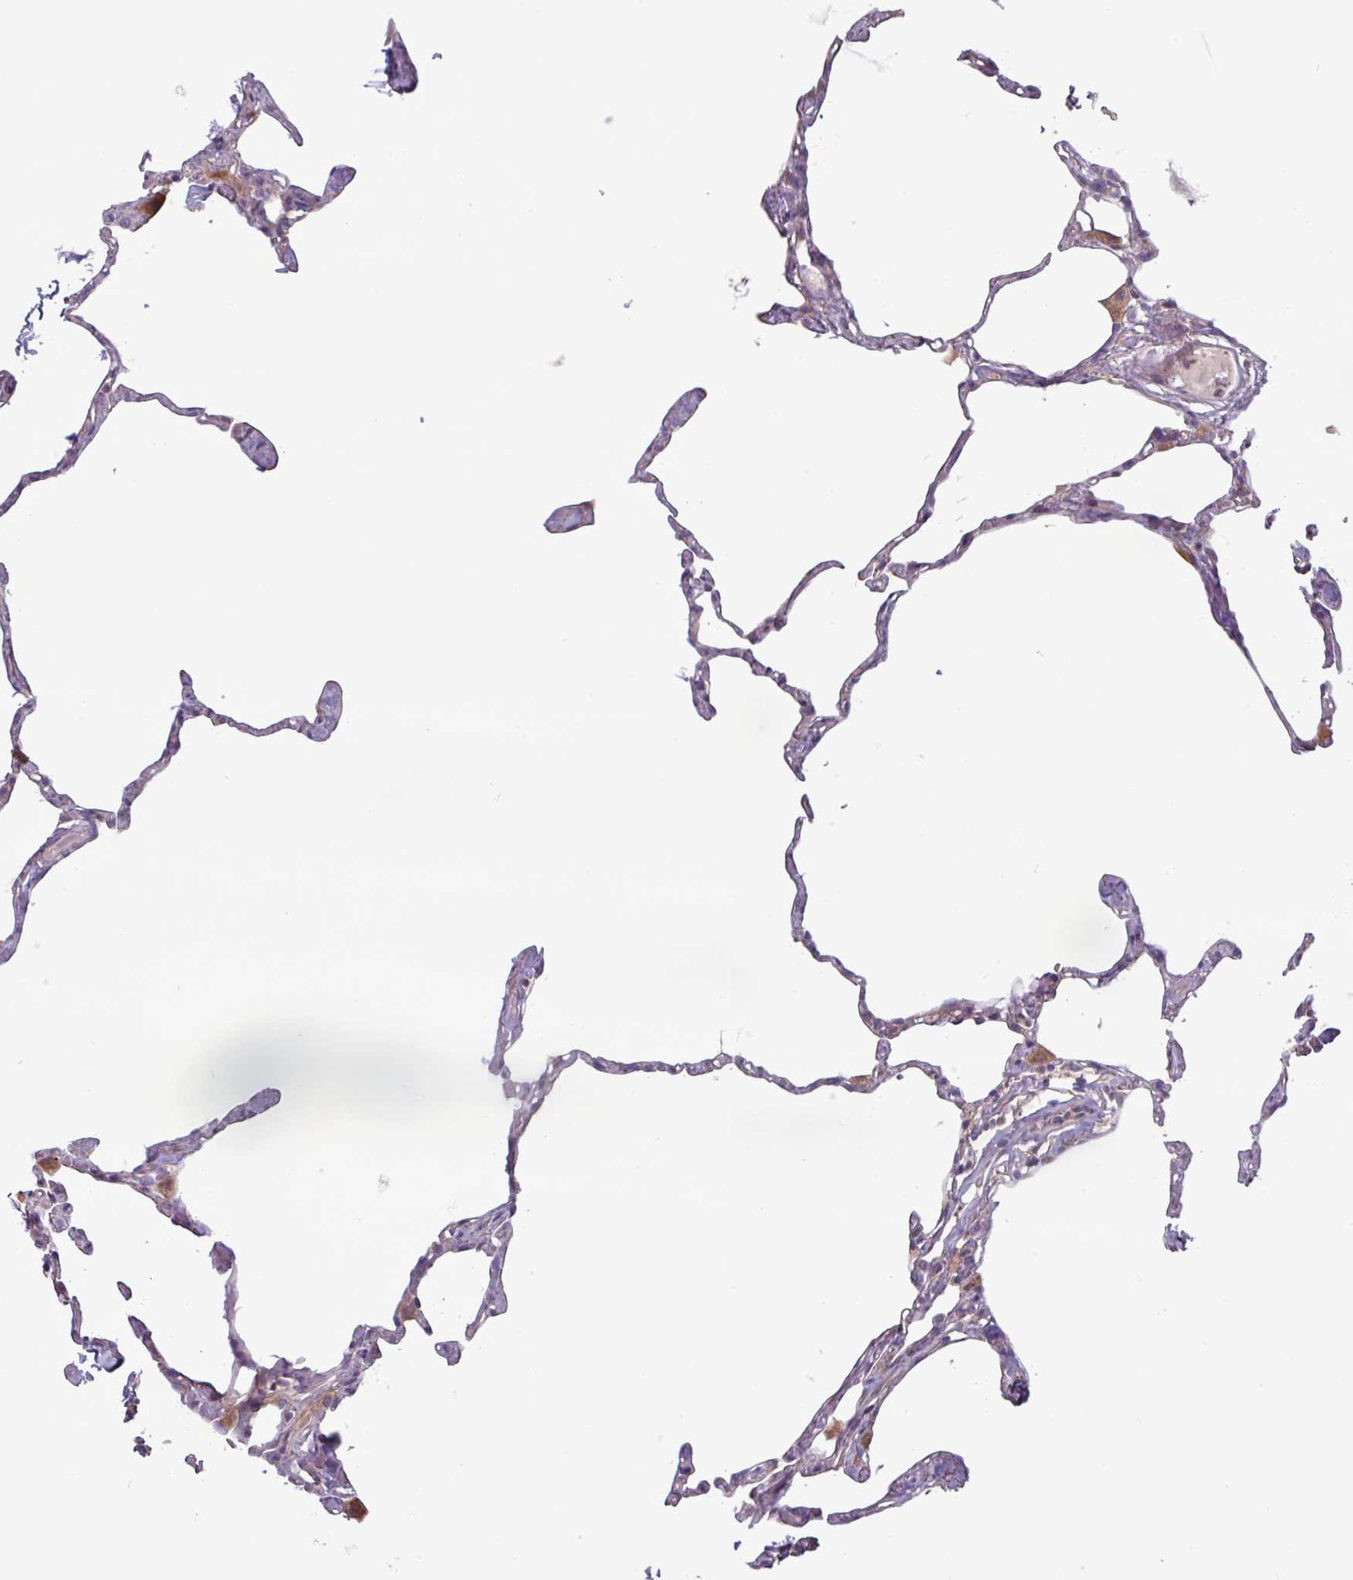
{"staining": {"intensity": "negative", "quantity": "none", "location": "none"}, "tissue": "lung", "cell_type": "Alveolar cells", "image_type": "normal", "snomed": [{"axis": "morphology", "description": "Normal tissue, NOS"}, {"axis": "topography", "description": "Lung"}], "caption": "The immunohistochemistry histopathology image has no significant expression in alveolar cells of lung. Nuclei are stained in blue.", "gene": "PLIN2", "patient": {"sex": "male", "age": 65}}